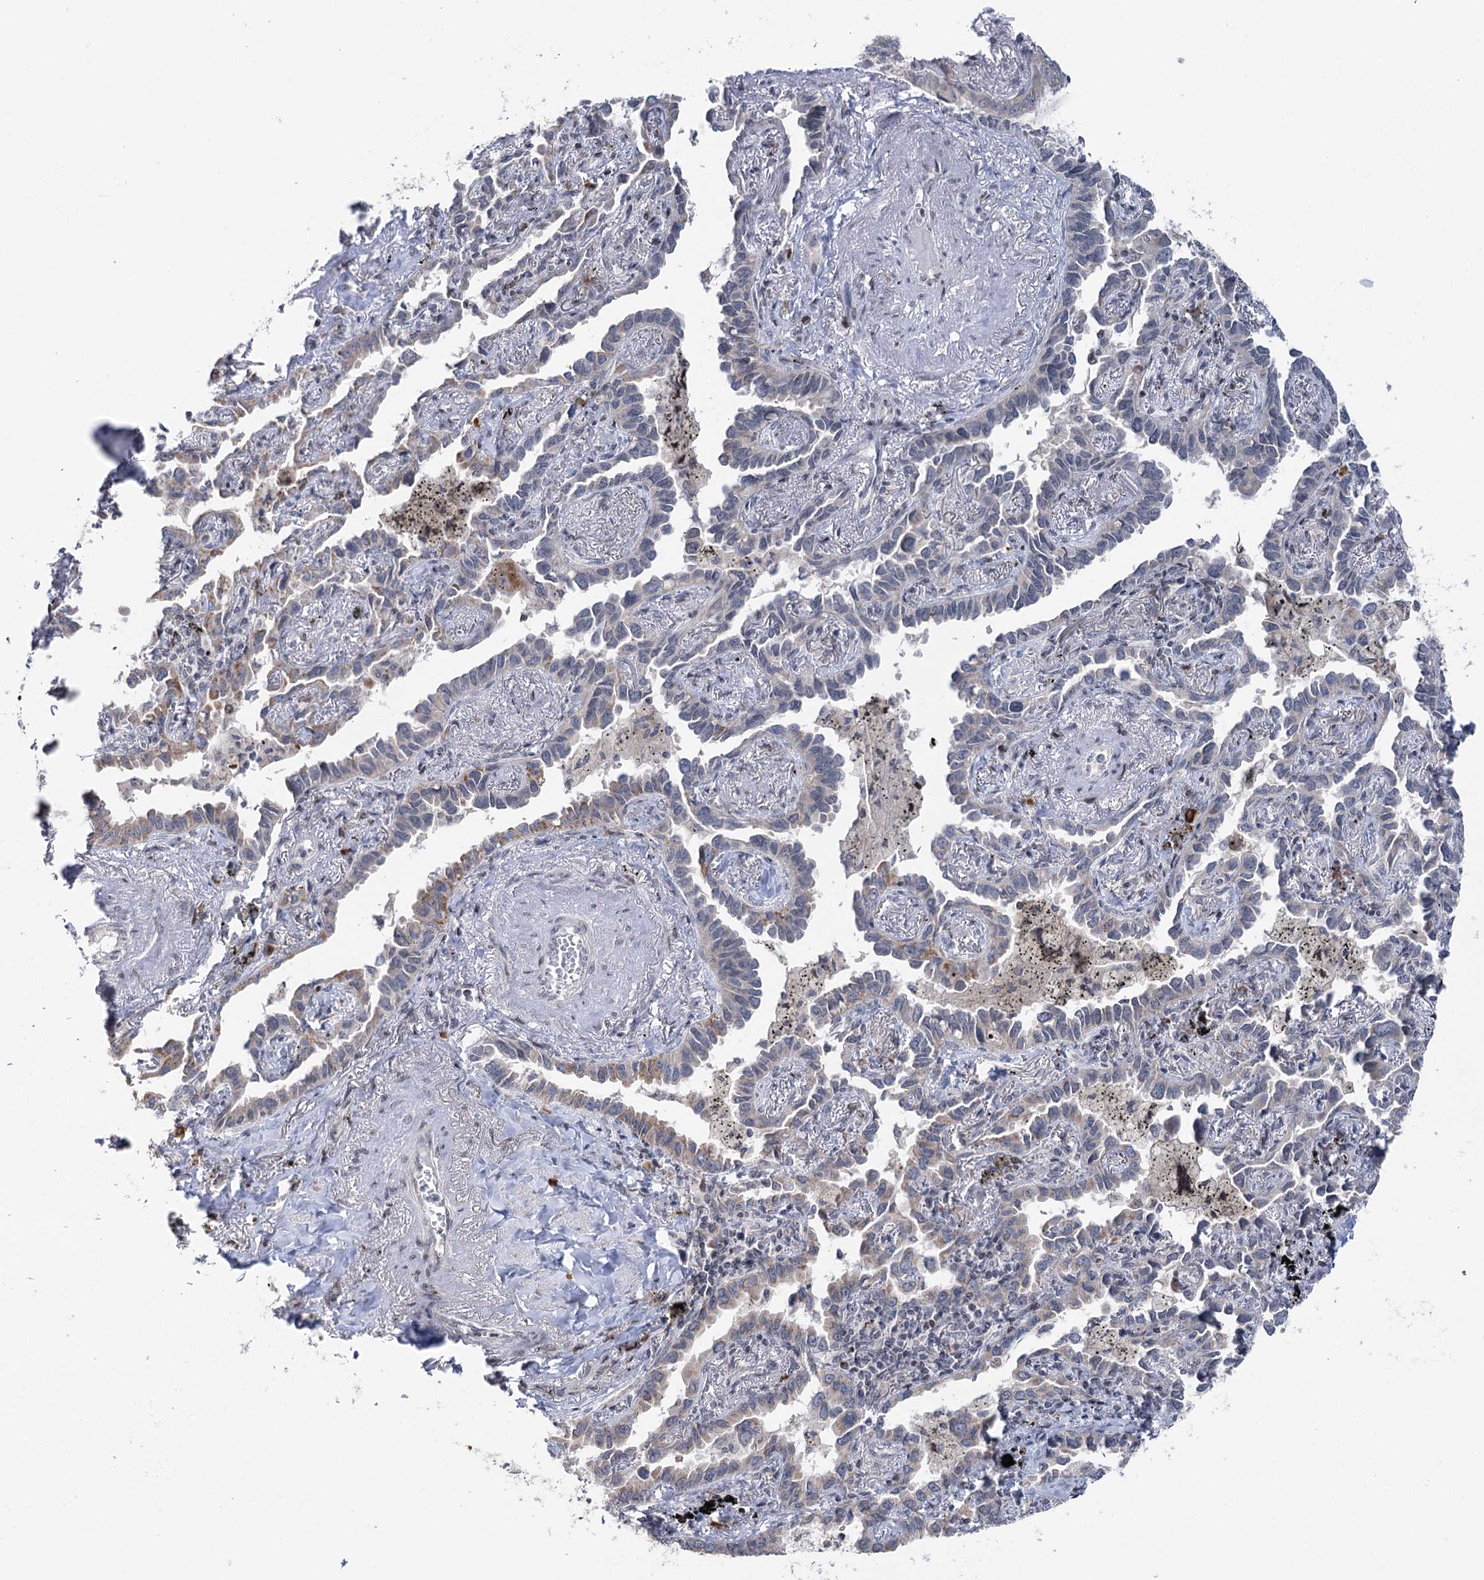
{"staining": {"intensity": "moderate", "quantity": "25%-75%", "location": "cytoplasmic/membranous"}, "tissue": "lung cancer", "cell_type": "Tumor cells", "image_type": "cancer", "snomed": [{"axis": "morphology", "description": "Adenocarcinoma, NOS"}, {"axis": "topography", "description": "Lung"}], "caption": "About 25%-75% of tumor cells in lung adenocarcinoma show moderate cytoplasmic/membranous protein staining as visualized by brown immunohistochemical staining.", "gene": "PTGR1", "patient": {"sex": "male", "age": 67}}